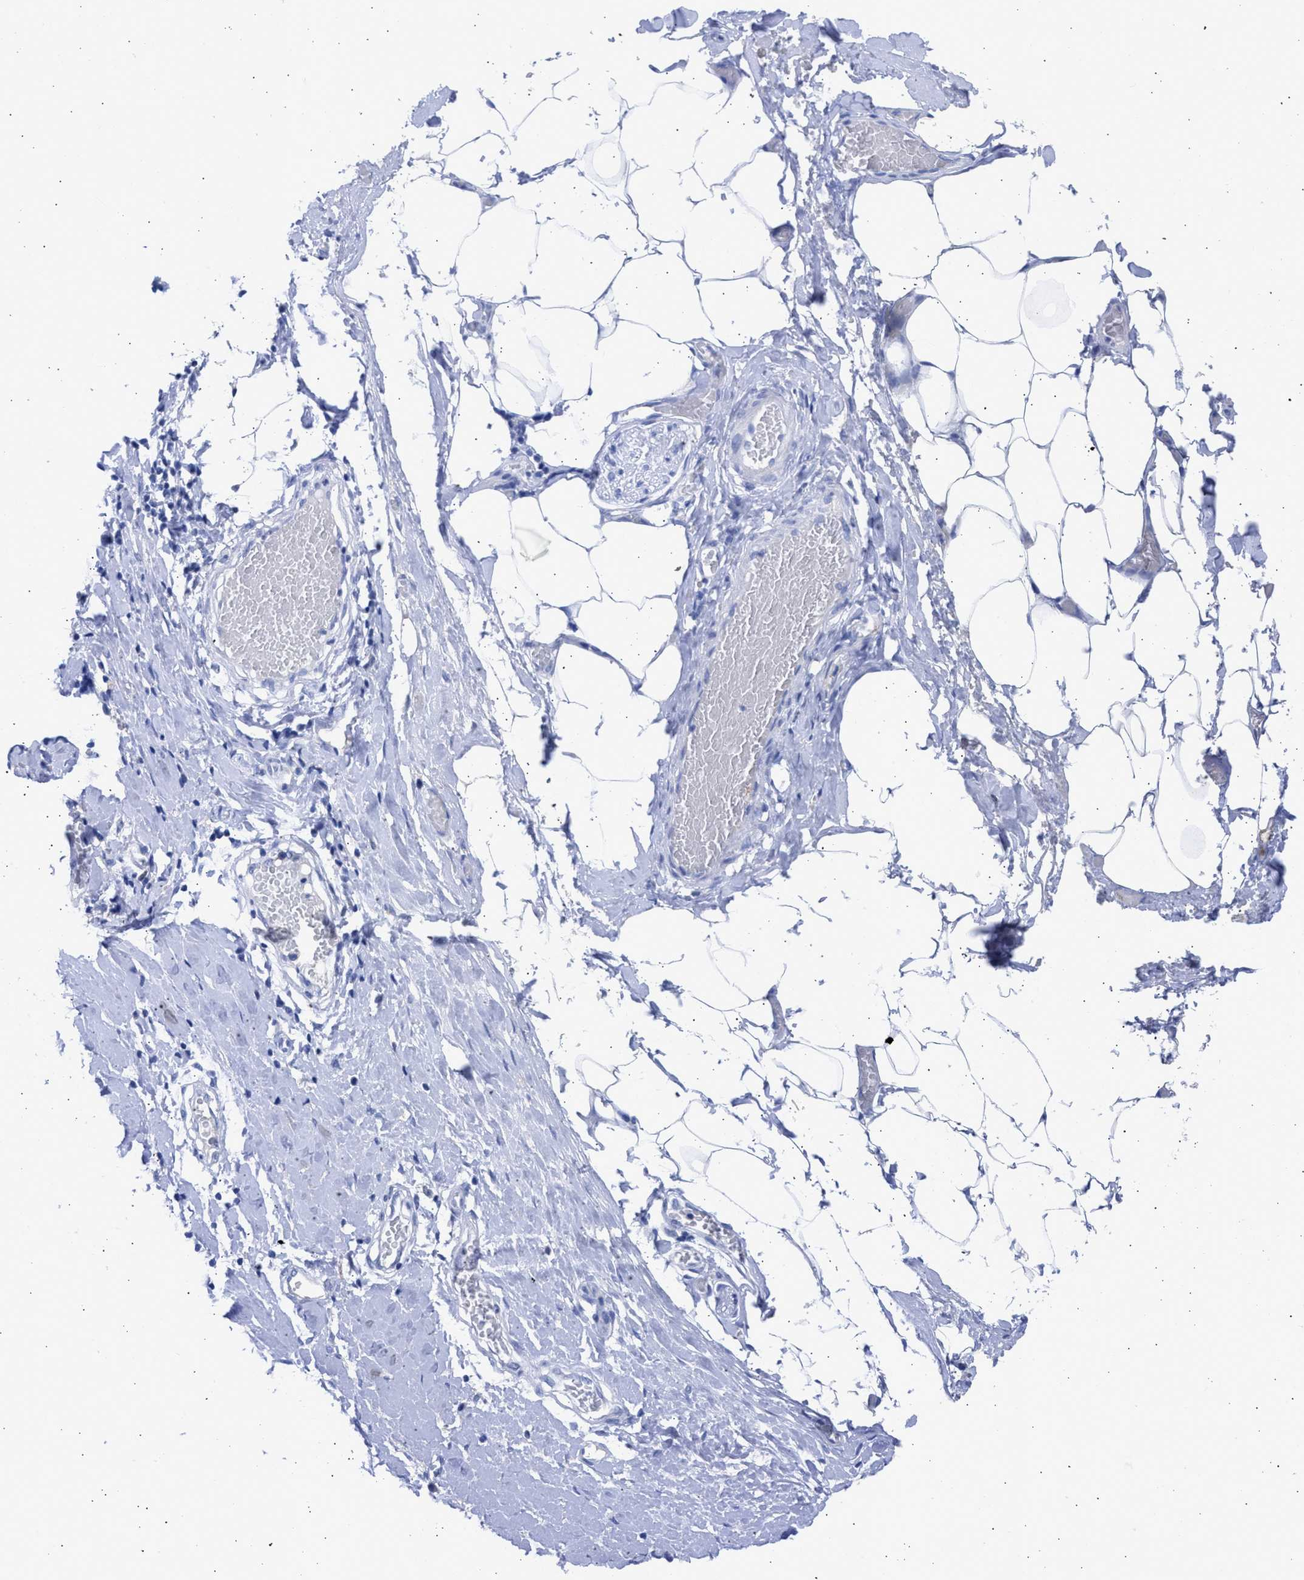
{"staining": {"intensity": "negative", "quantity": "none", "location": "none"}, "tissue": "adipose tissue", "cell_type": "Adipocytes", "image_type": "normal", "snomed": [{"axis": "morphology", "description": "Normal tissue, NOS"}, {"axis": "morphology", "description": "Adenocarcinoma, NOS"}, {"axis": "topography", "description": "Colon"}, {"axis": "topography", "description": "Peripheral nerve tissue"}], "caption": "Immunohistochemistry image of normal adipose tissue: adipose tissue stained with DAB (3,3'-diaminobenzidine) displays no significant protein expression in adipocytes.", "gene": "RSPH1", "patient": {"sex": "male", "age": 14}}